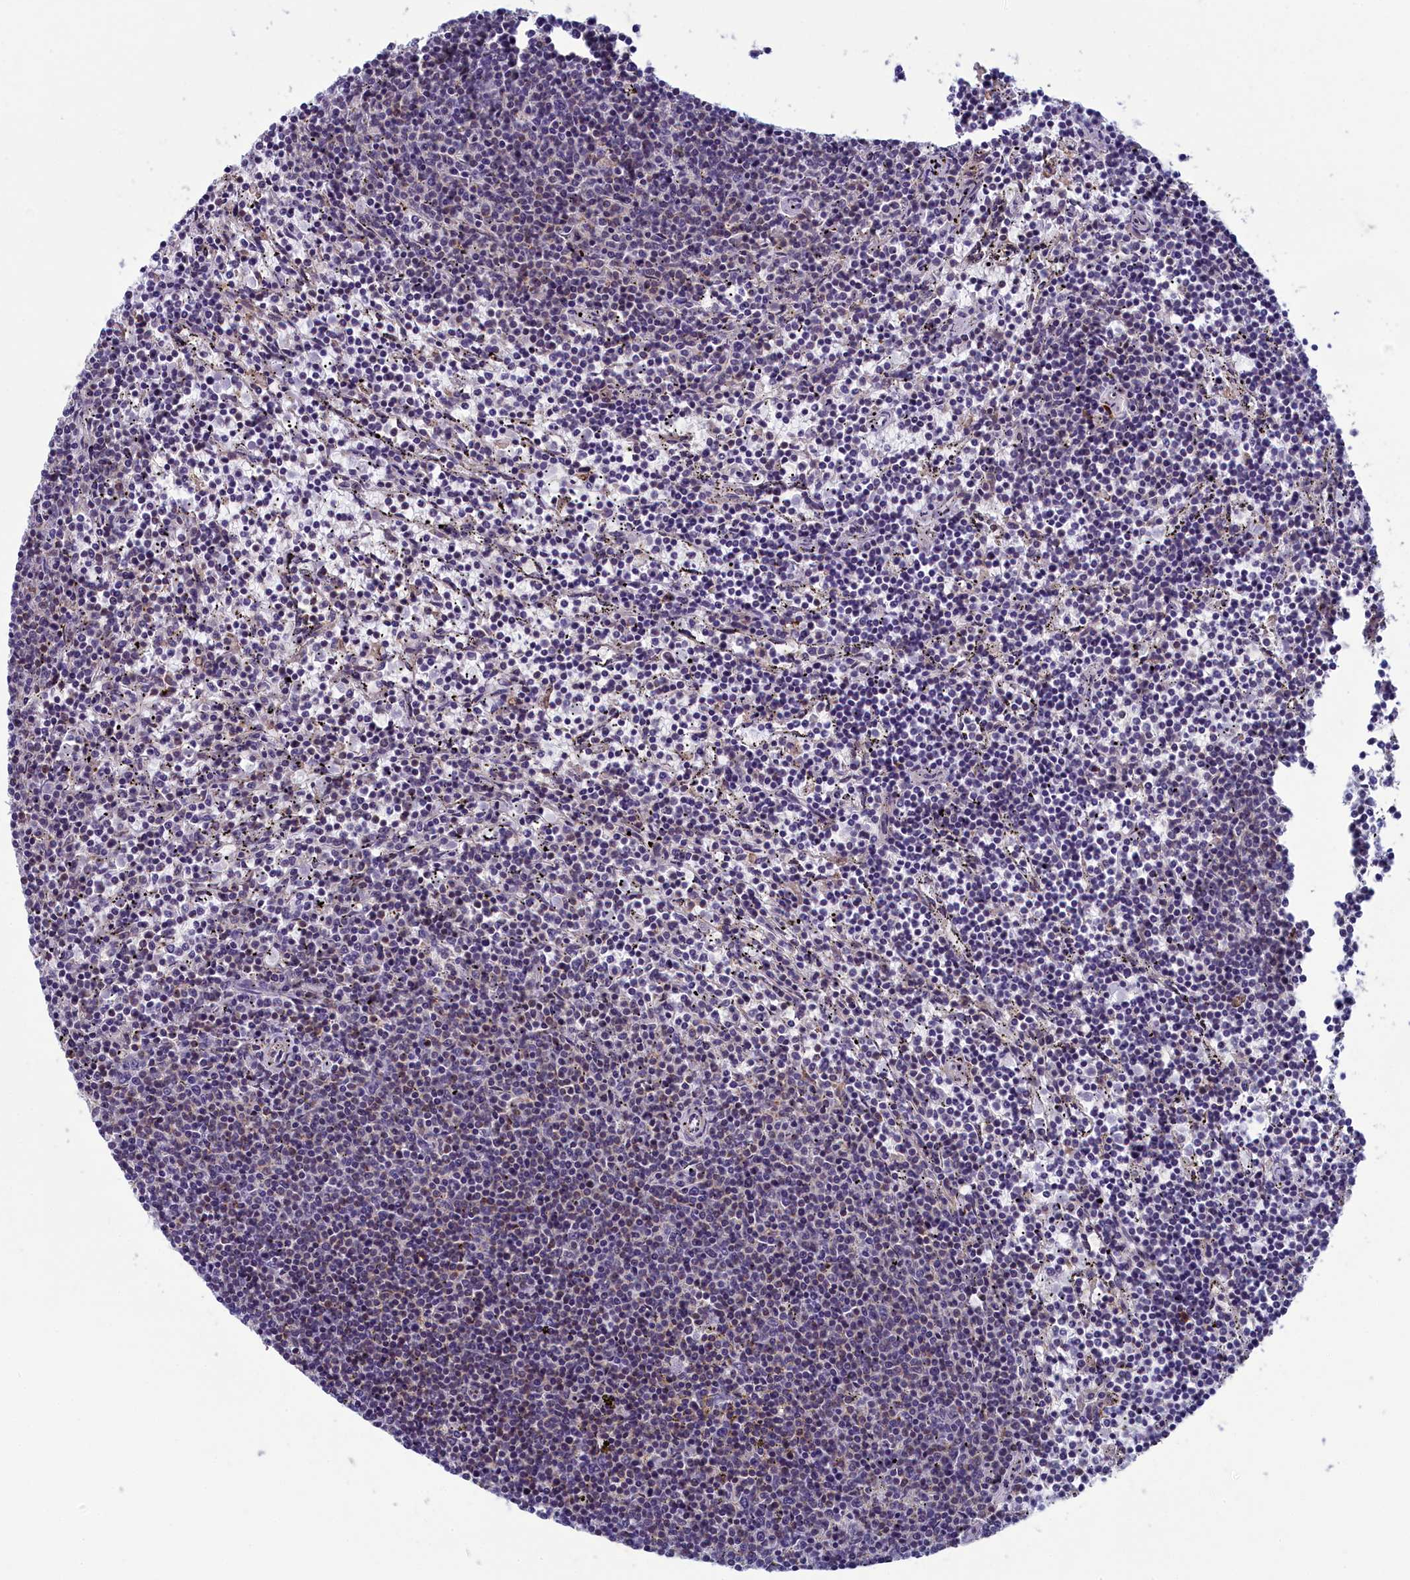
{"staining": {"intensity": "negative", "quantity": "none", "location": "none"}, "tissue": "lymphoma", "cell_type": "Tumor cells", "image_type": "cancer", "snomed": [{"axis": "morphology", "description": "Malignant lymphoma, non-Hodgkin's type, Low grade"}, {"axis": "topography", "description": "Spleen"}], "caption": "Micrograph shows no significant protein staining in tumor cells of low-grade malignant lymphoma, non-Hodgkin's type. (IHC, brightfield microscopy, high magnification).", "gene": "CNEP1R1", "patient": {"sex": "female", "age": 50}}